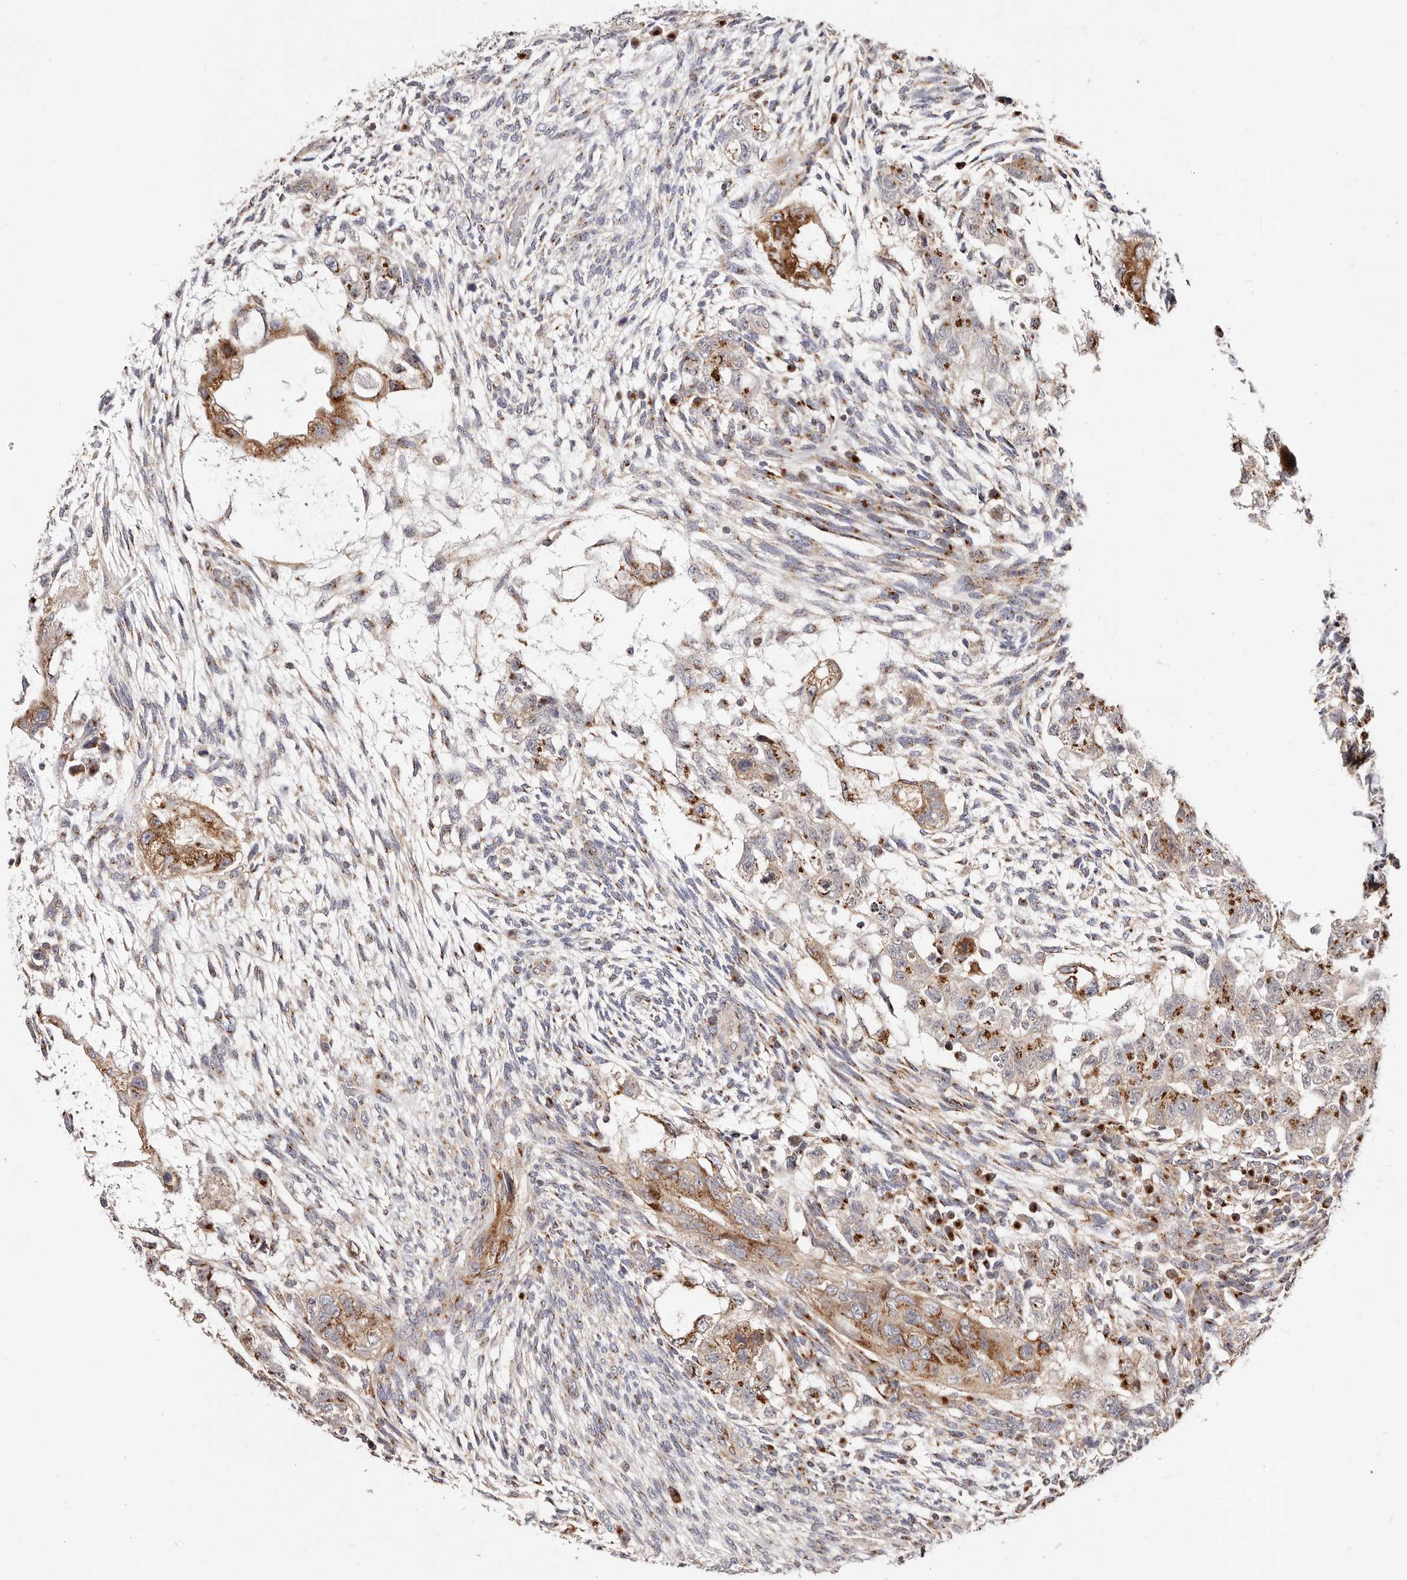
{"staining": {"intensity": "moderate", "quantity": ">75%", "location": "cytoplasmic/membranous"}, "tissue": "testis cancer", "cell_type": "Tumor cells", "image_type": "cancer", "snomed": [{"axis": "morphology", "description": "Normal tissue, NOS"}, {"axis": "morphology", "description": "Carcinoma, Embryonal, NOS"}, {"axis": "topography", "description": "Testis"}], "caption": "High-magnification brightfield microscopy of testis embryonal carcinoma stained with DAB (brown) and counterstained with hematoxylin (blue). tumor cells exhibit moderate cytoplasmic/membranous staining is appreciated in about>75% of cells. The staining is performed using DAB (3,3'-diaminobenzidine) brown chromogen to label protein expression. The nuclei are counter-stained blue using hematoxylin.", "gene": "MAPK6", "patient": {"sex": "male", "age": 36}}